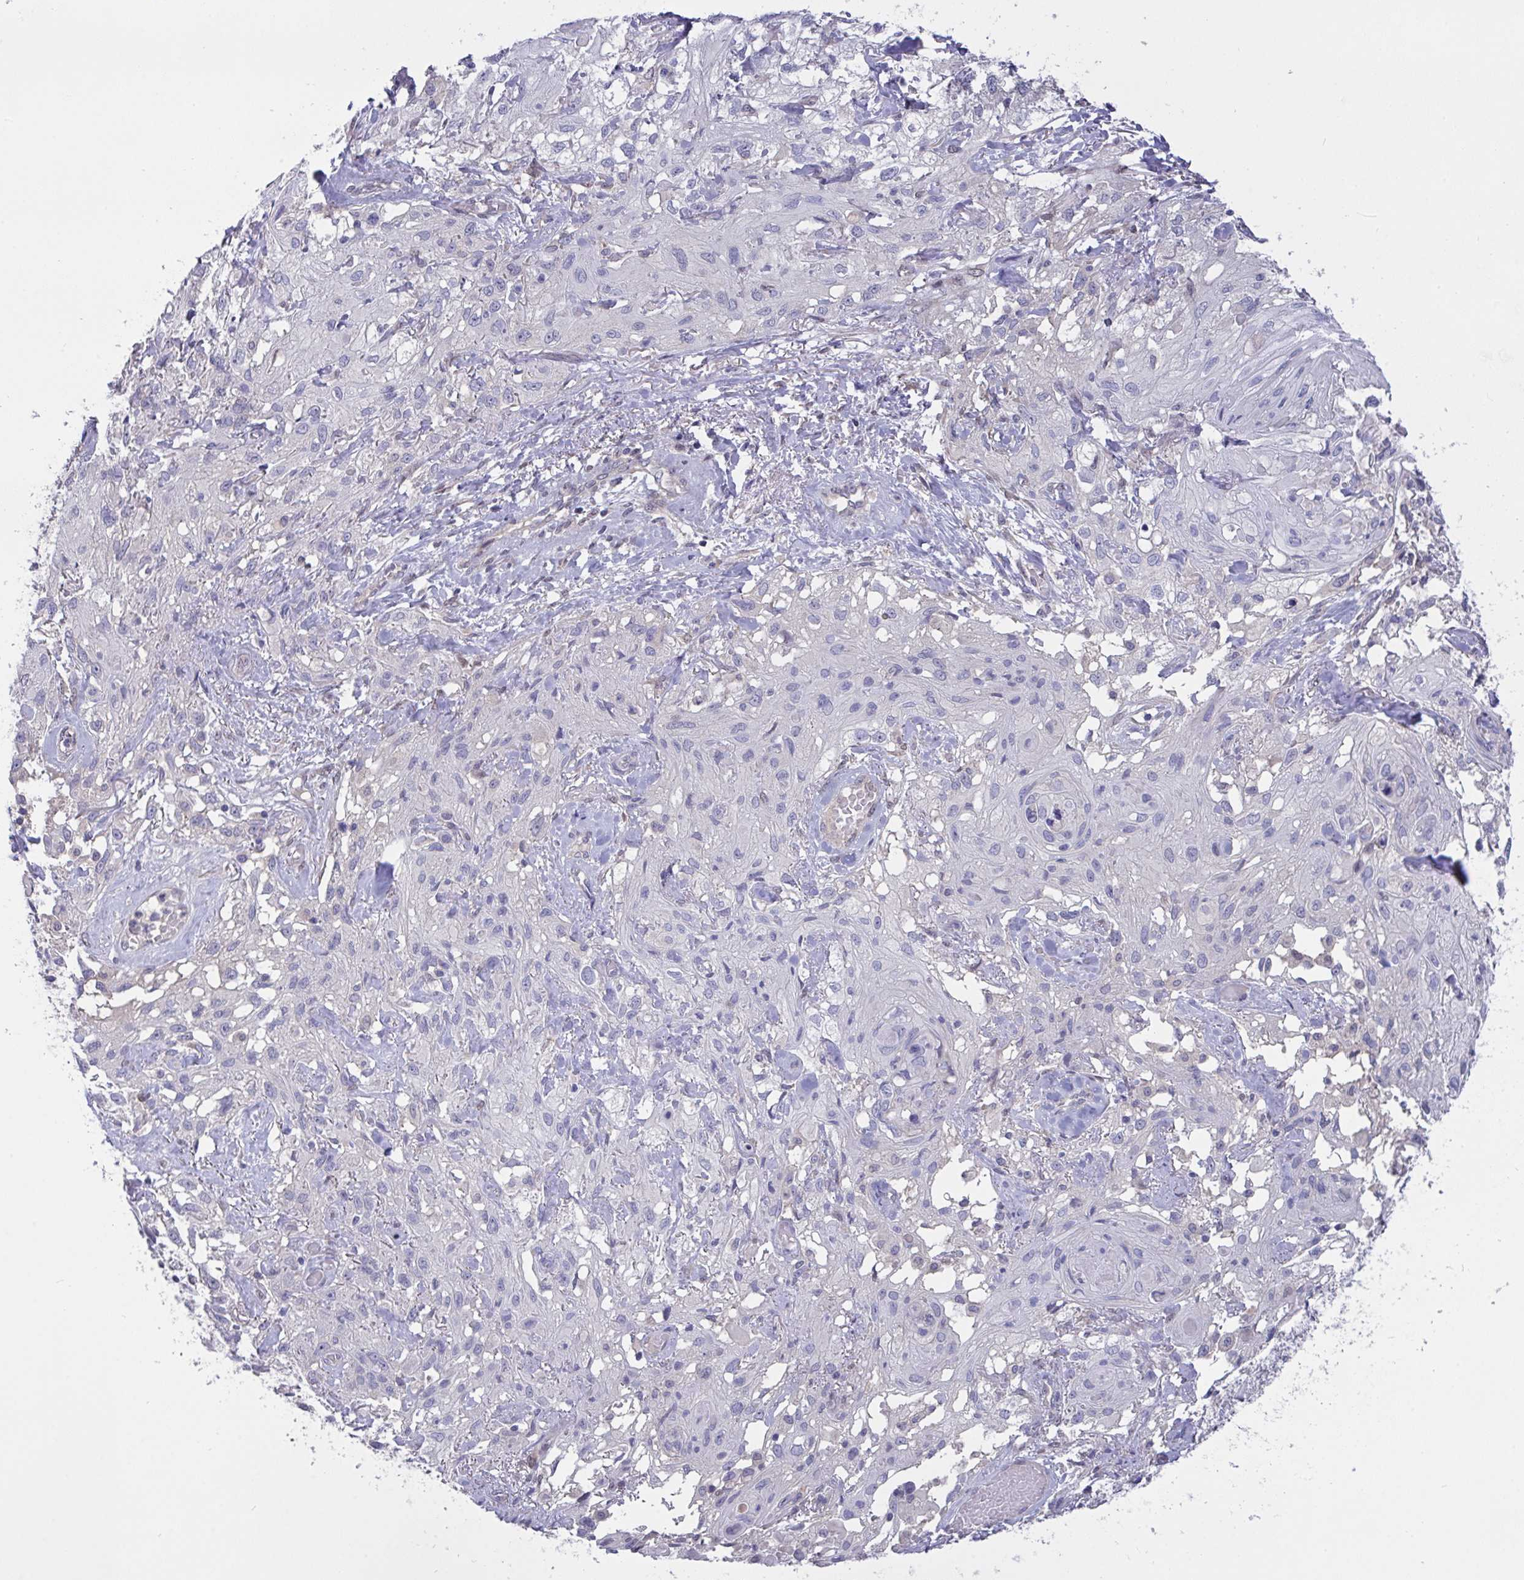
{"staining": {"intensity": "negative", "quantity": "none", "location": "none"}, "tissue": "skin cancer", "cell_type": "Tumor cells", "image_type": "cancer", "snomed": [{"axis": "morphology", "description": "Squamous cell carcinoma, NOS"}, {"axis": "topography", "description": "Skin"}, {"axis": "topography", "description": "Vulva"}], "caption": "This is an IHC image of human squamous cell carcinoma (skin). There is no positivity in tumor cells.", "gene": "L3HYPDH", "patient": {"sex": "female", "age": 86}}